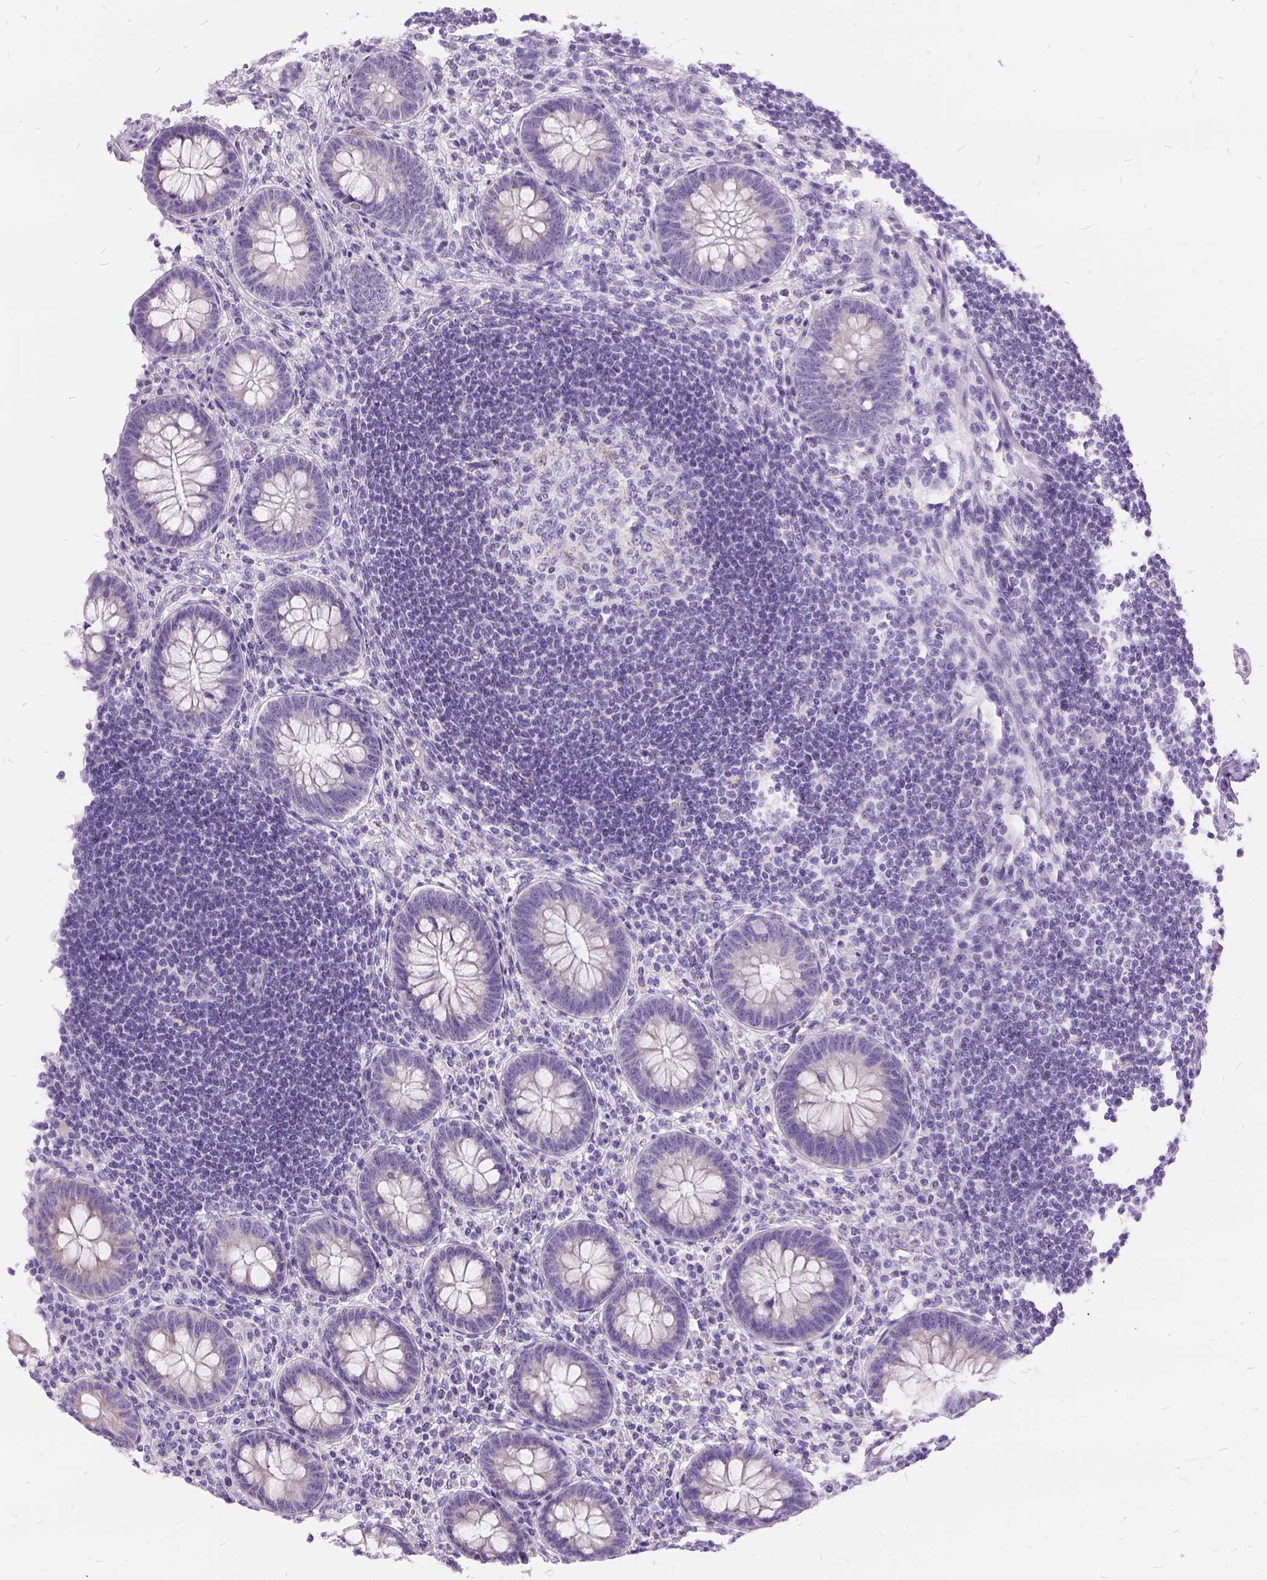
{"staining": {"intensity": "negative", "quantity": "none", "location": "none"}, "tissue": "appendix", "cell_type": "Glandular cells", "image_type": "normal", "snomed": [{"axis": "morphology", "description": "Normal tissue, NOS"}, {"axis": "topography", "description": "Appendix"}], "caption": "DAB (3,3'-diaminobenzidine) immunohistochemical staining of unremarkable human appendix shows no significant staining in glandular cells.", "gene": "FDX1", "patient": {"sex": "female", "age": 57}}